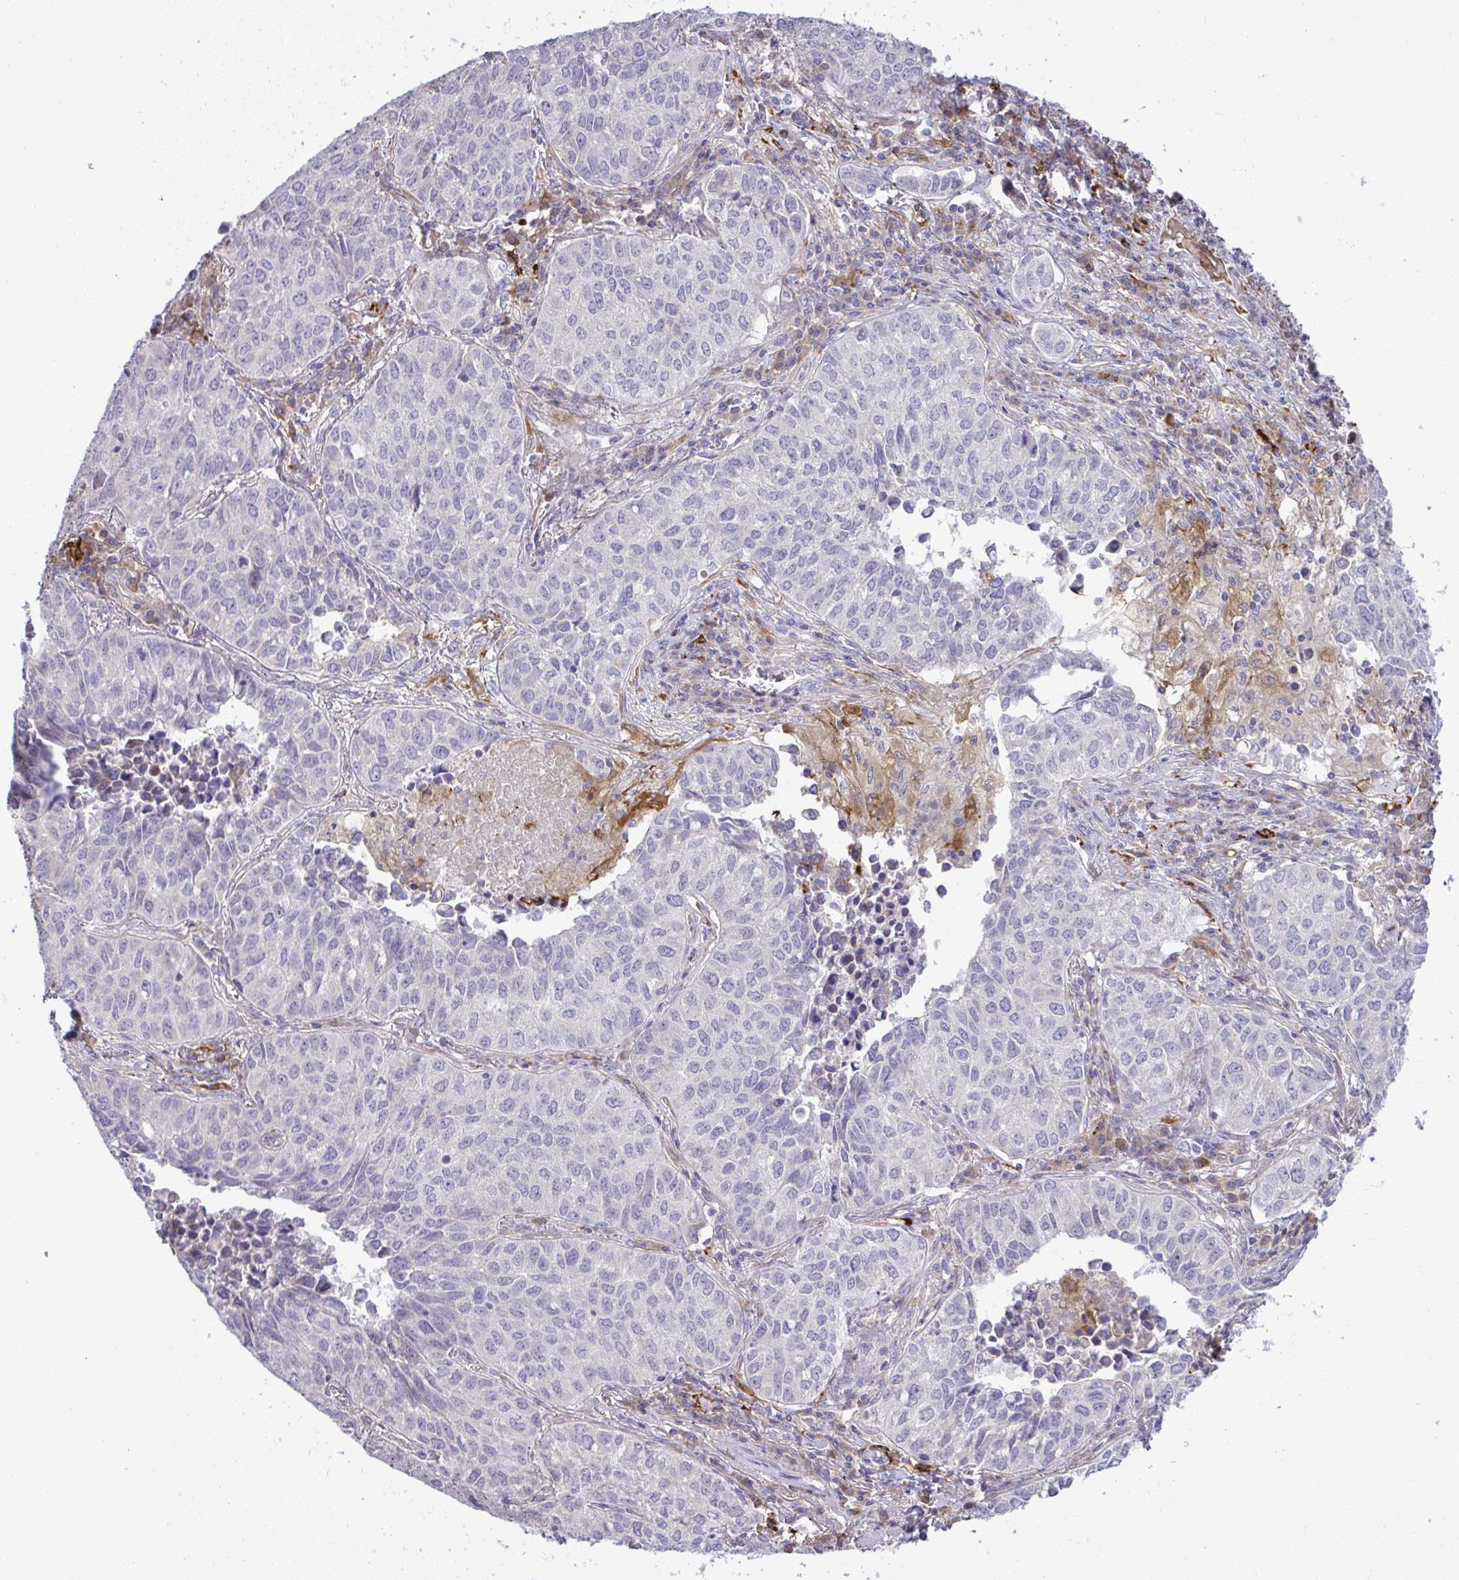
{"staining": {"intensity": "negative", "quantity": "none", "location": "none"}, "tissue": "lung cancer", "cell_type": "Tumor cells", "image_type": "cancer", "snomed": [{"axis": "morphology", "description": "Adenocarcinoma, NOS"}, {"axis": "topography", "description": "Lung"}], "caption": "An immunohistochemistry (IHC) micrograph of adenocarcinoma (lung) is shown. There is no staining in tumor cells of adenocarcinoma (lung).", "gene": "GRID2", "patient": {"sex": "female", "age": 50}}